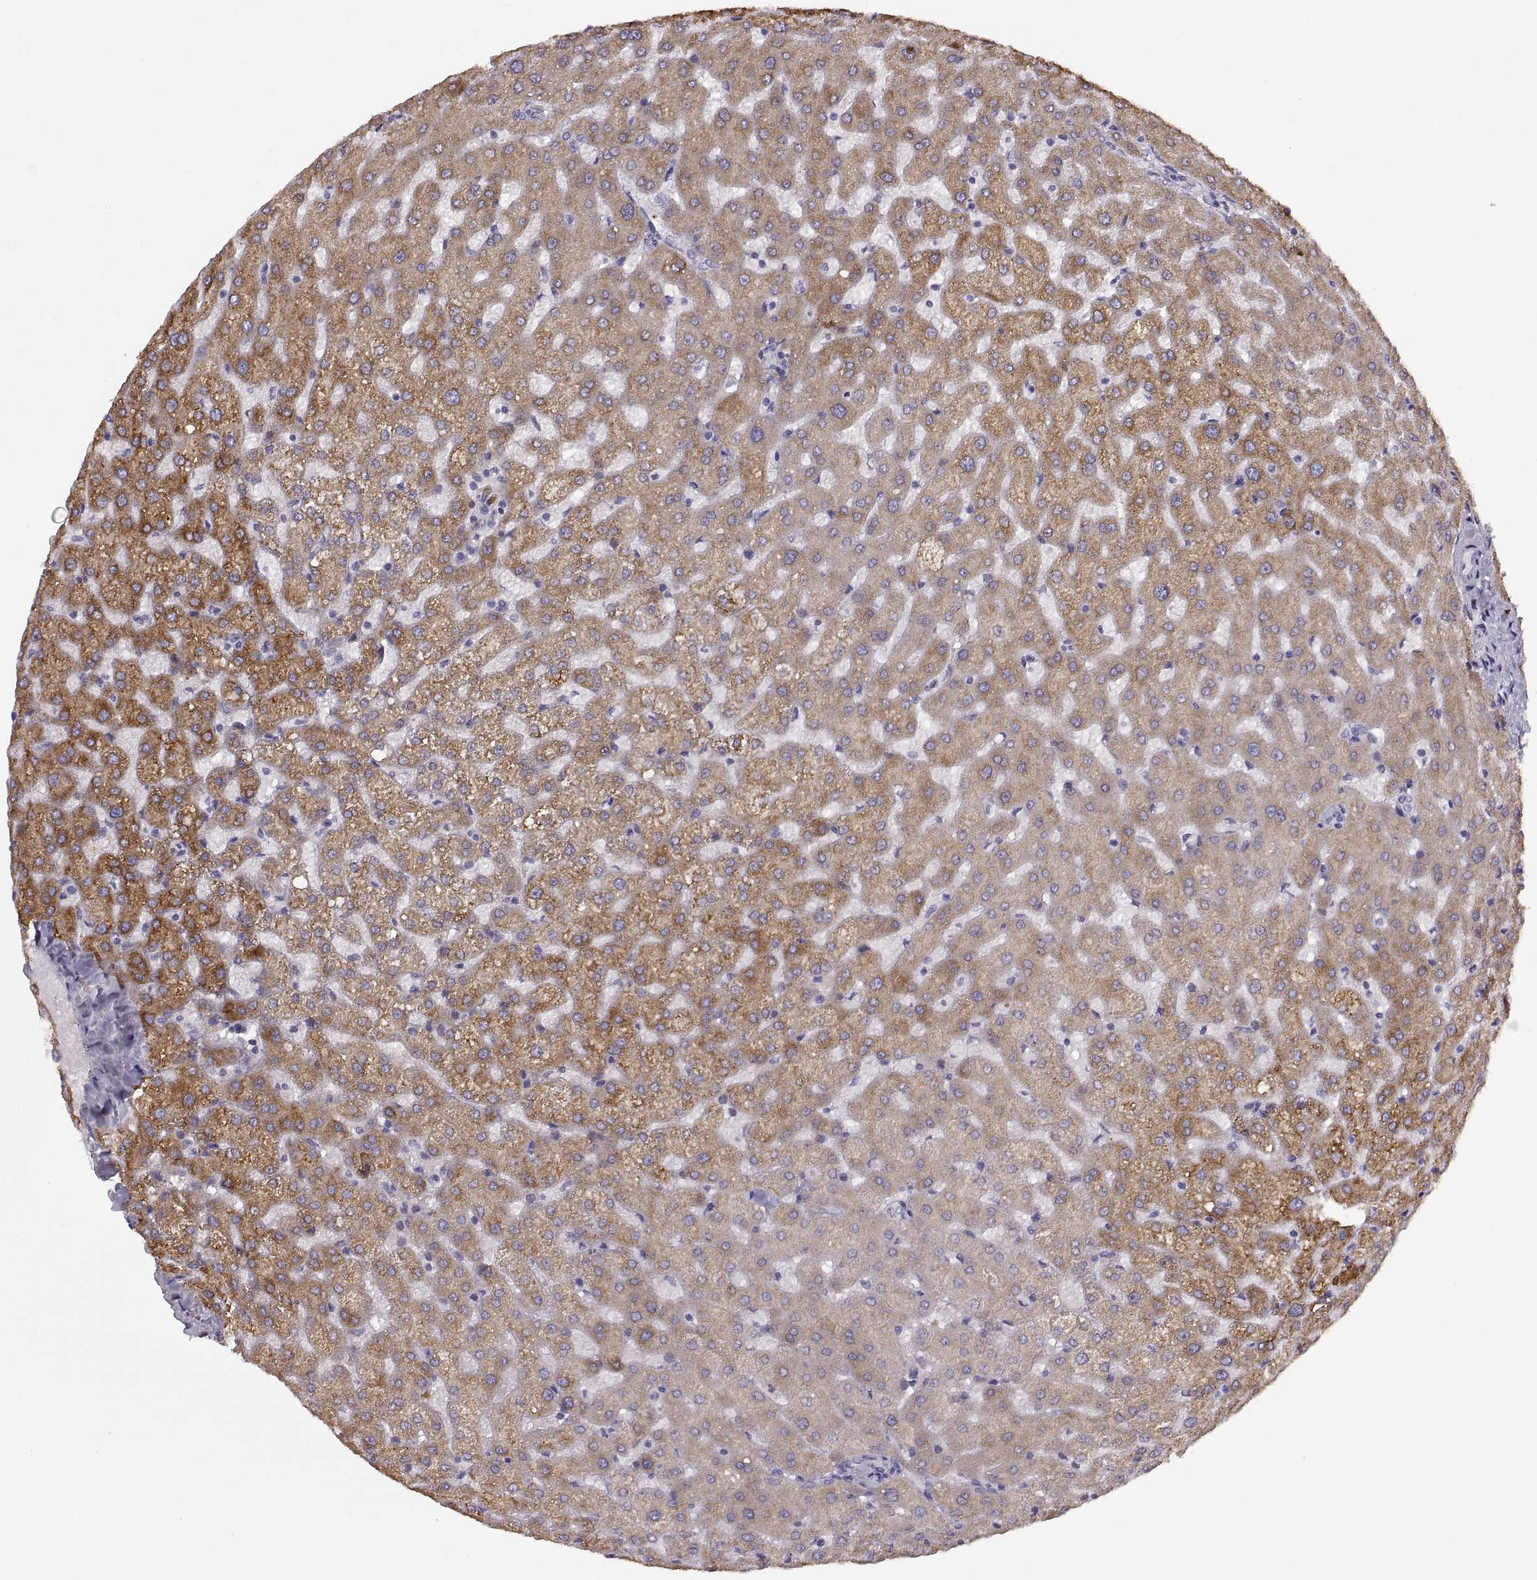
{"staining": {"intensity": "negative", "quantity": "none", "location": "none"}, "tissue": "liver", "cell_type": "Cholangiocytes", "image_type": "normal", "snomed": [{"axis": "morphology", "description": "Normal tissue, NOS"}, {"axis": "topography", "description": "Liver"}], "caption": "Protein analysis of normal liver displays no significant positivity in cholangiocytes.", "gene": "WFDC8", "patient": {"sex": "female", "age": 50}}